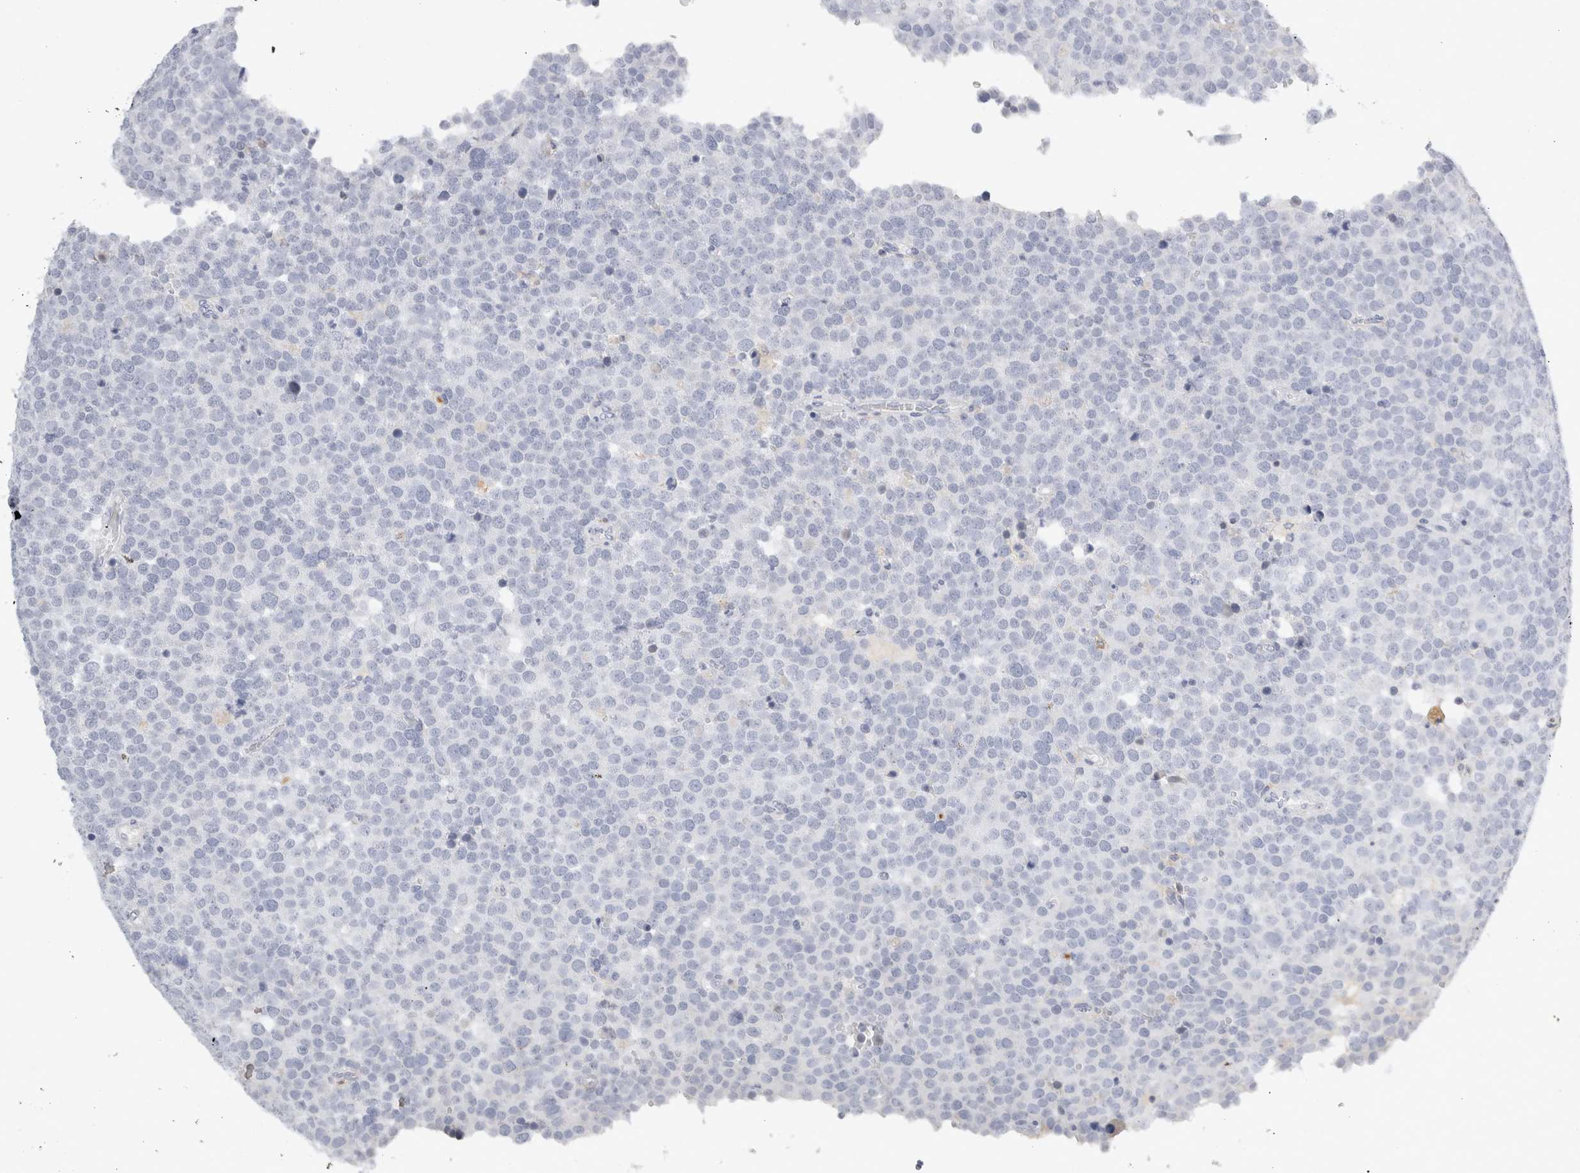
{"staining": {"intensity": "negative", "quantity": "none", "location": "none"}, "tissue": "testis cancer", "cell_type": "Tumor cells", "image_type": "cancer", "snomed": [{"axis": "morphology", "description": "Seminoma, NOS"}, {"axis": "topography", "description": "Testis"}], "caption": "Tumor cells show no significant protein positivity in testis cancer.", "gene": "FGL2", "patient": {"sex": "male", "age": 71}}